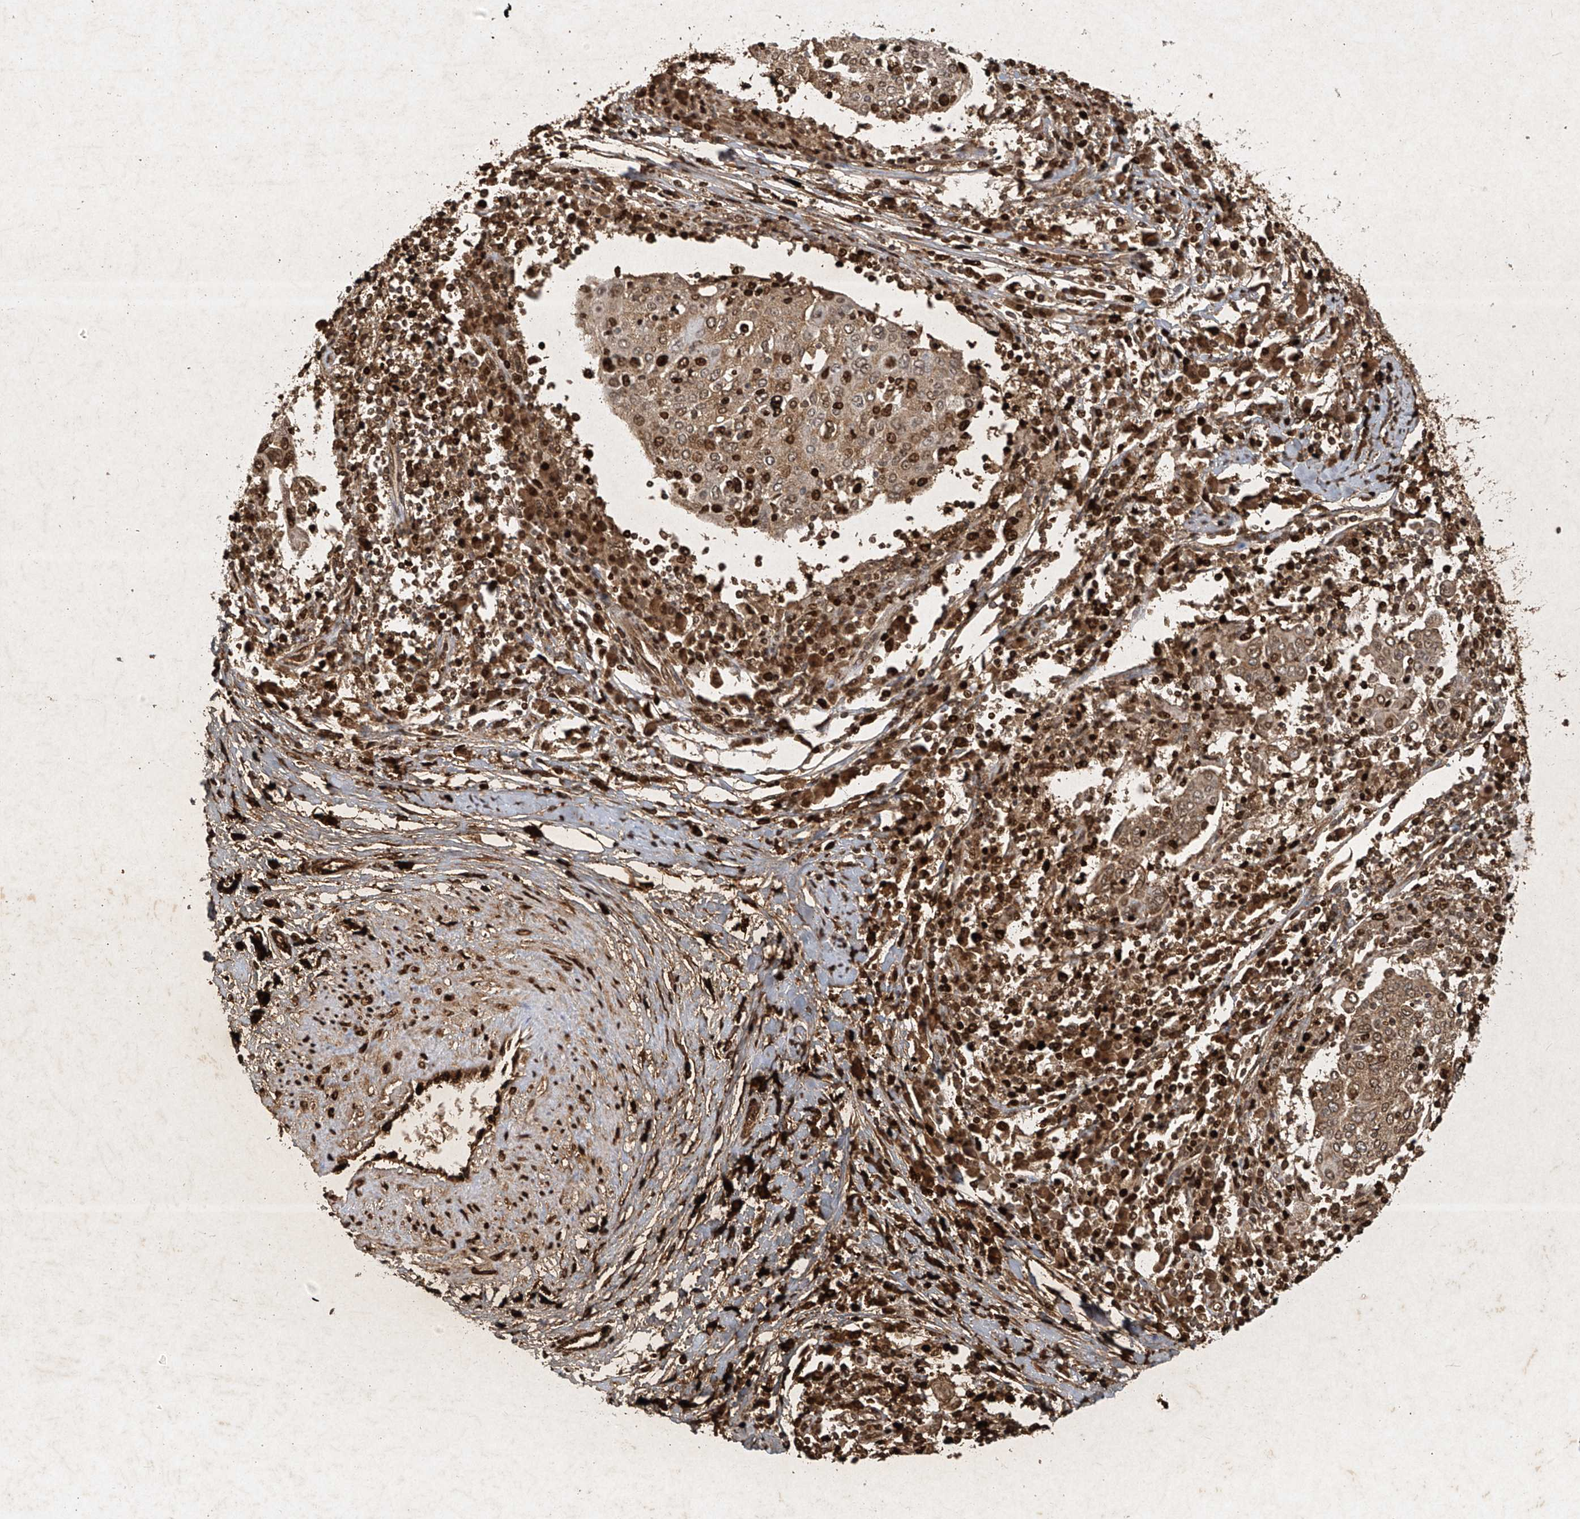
{"staining": {"intensity": "moderate", "quantity": ">75%", "location": "cytoplasmic/membranous,nuclear"}, "tissue": "cervical cancer", "cell_type": "Tumor cells", "image_type": "cancer", "snomed": [{"axis": "morphology", "description": "Squamous cell carcinoma, NOS"}, {"axis": "topography", "description": "Cervix"}], "caption": "The photomicrograph demonstrates staining of cervical cancer (squamous cell carcinoma), revealing moderate cytoplasmic/membranous and nuclear protein expression (brown color) within tumor cells.", "gene": "ATRIP", "patient": {"sex": "female", "age": 40}}